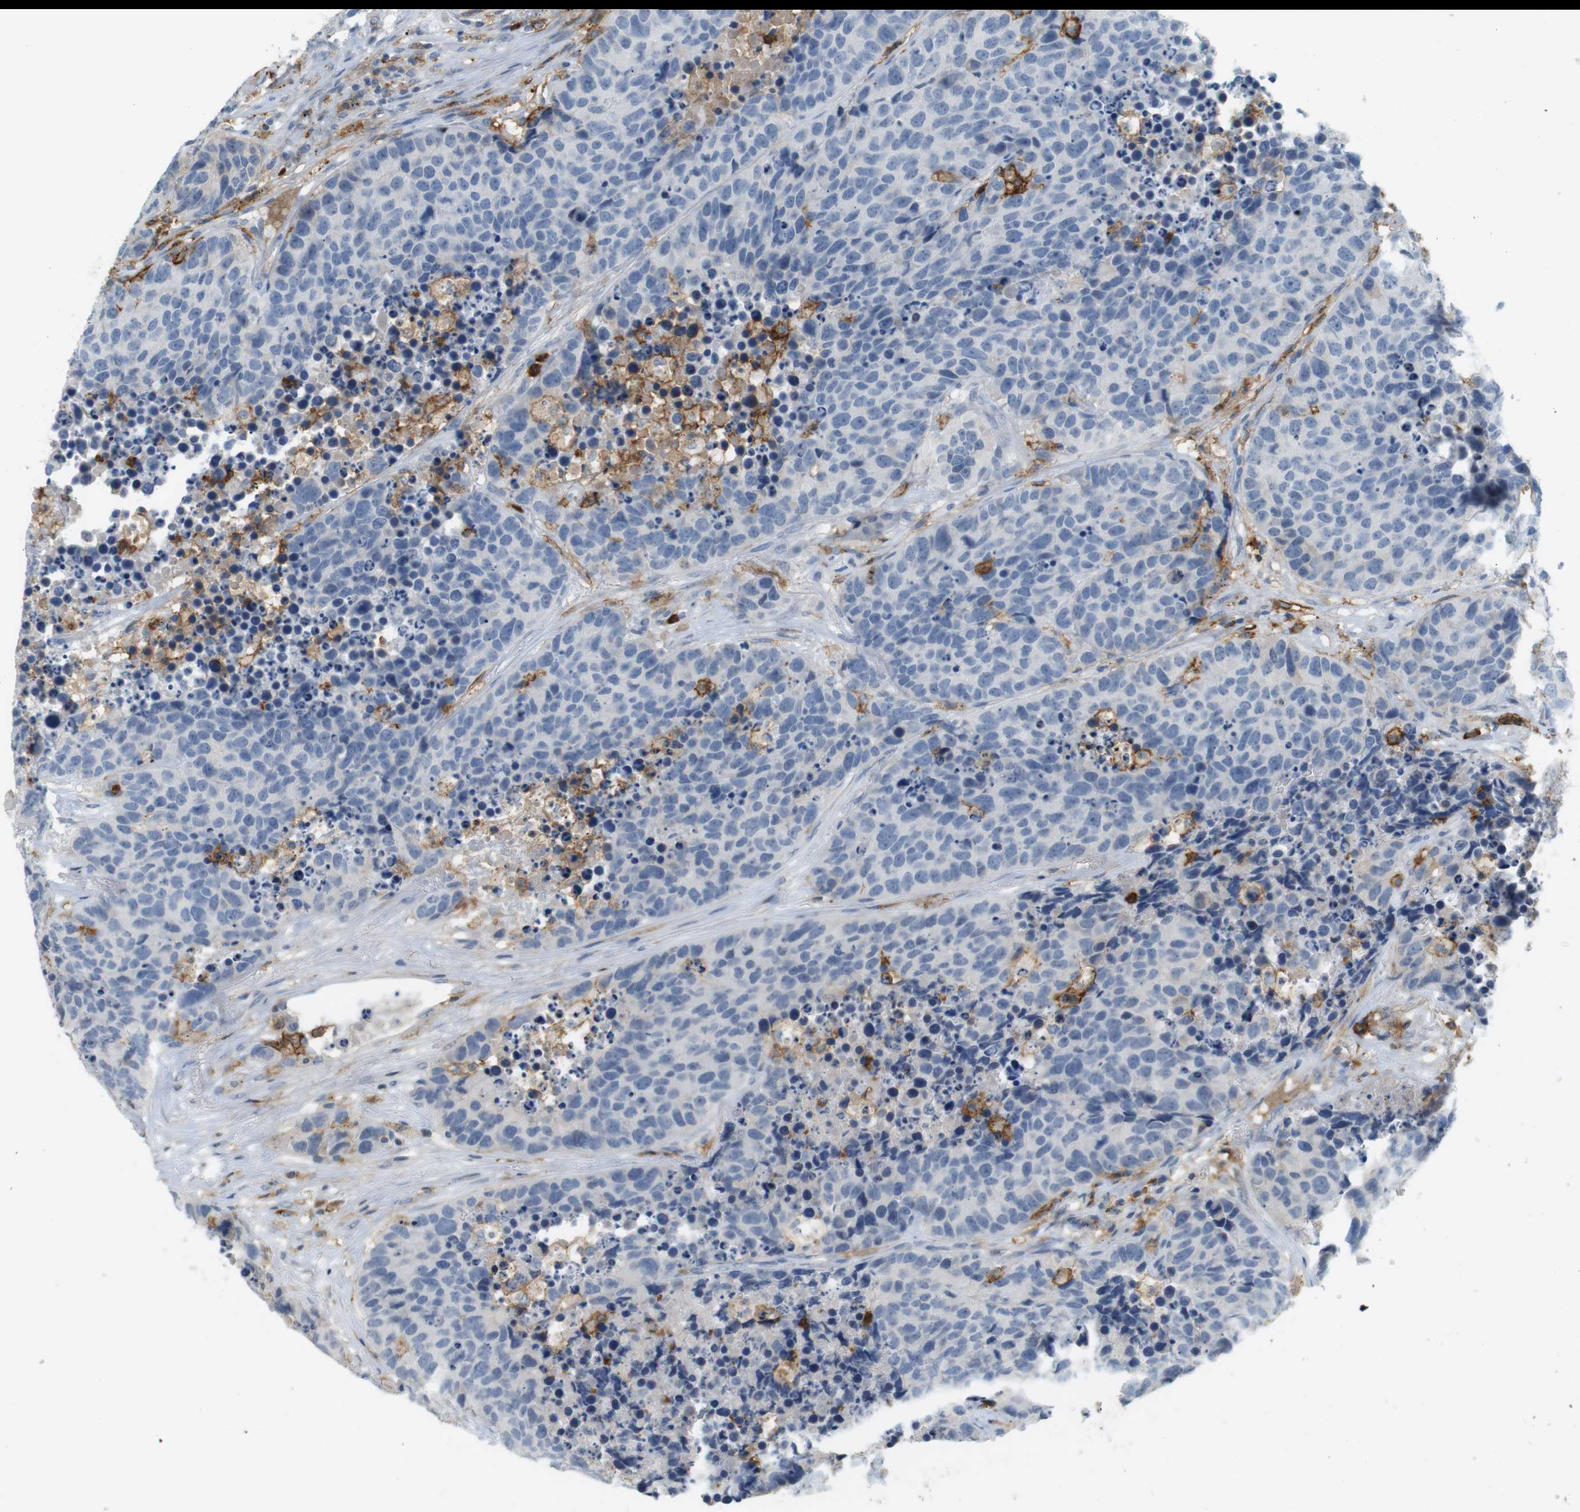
{"staining": {"intensity": "negative", "quantity": "none", "location": "none"}, "tissue": "carcinoid", "cell_type": "Tumor cells", "image_type": "cancer", "snomed": [{"axis": "morphology", "description": "Carcinoid, malignant, NOS"}, {"axis": "topography", "description": "Lung"}], "caption": "Immunohistochemistry (IHC) micrograph of malignant carcinoid stained for a protein (brown), which exhibits no positivity in tumor cells. The staining is performed using DAB (3,3'-diaminobenzidine) brown chromogen with nuclei counter-stained in using hematoxylin.", "gene": "SIRPA", "patient": {"sex": "male", "age": 60}}